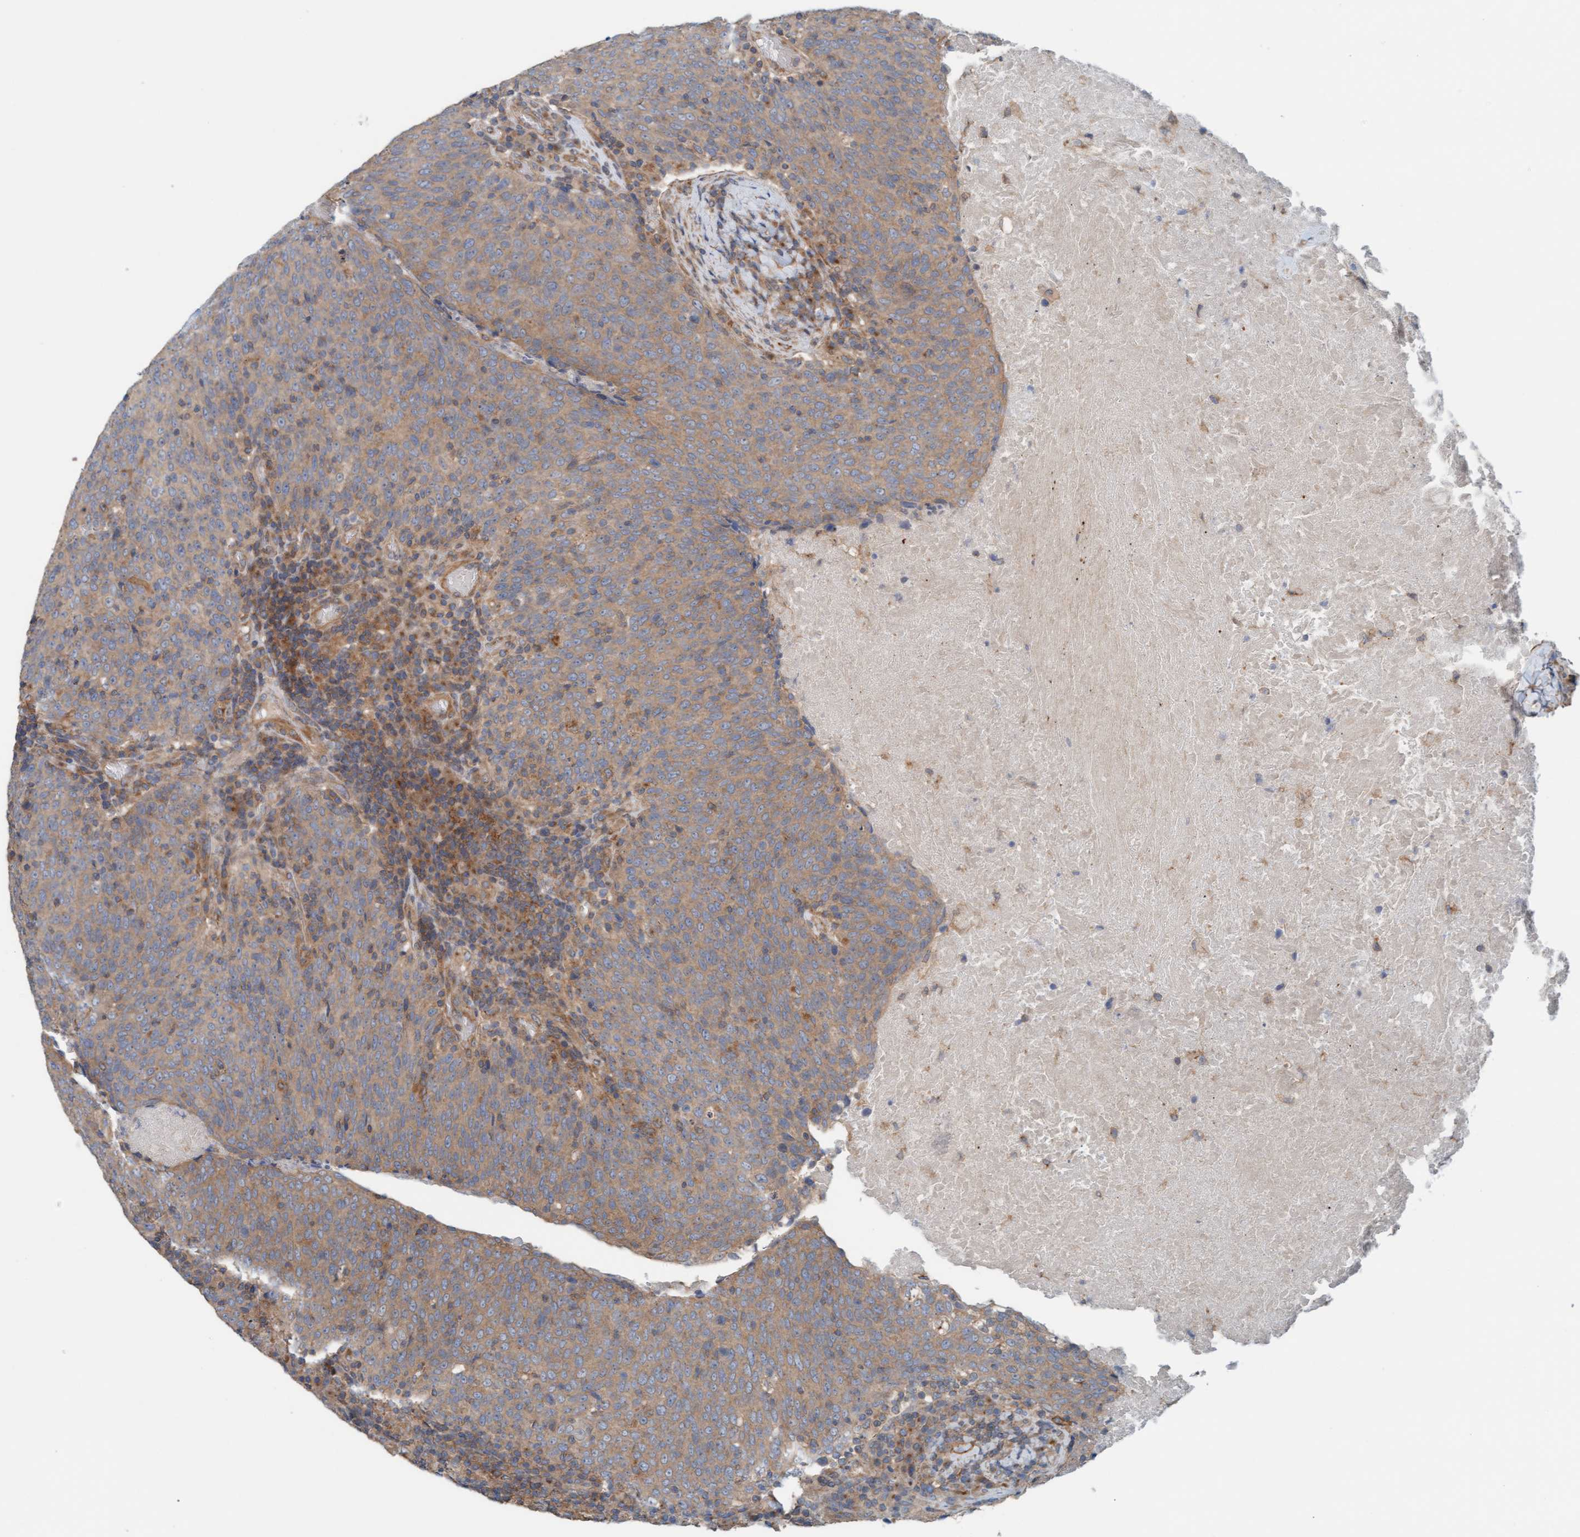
{"staining": {"intensity": "moderate", "quantity": "25%-75%", "location": "cytoplasmic/membranous"}, "tissue": "head and neck cancer", "cell_type": "Tumor cells", "image_type": "cancer", "snomed": [{"axis": "morphology", "description": "Squamous cell carcinoma, NOS"}, {"axis": "morphology", "description": "Squamous cell carcinoma, metastatic, NOS"}, {"axis": "topography", "description": "Lymph node"}, {"axis": "topography", "description": "Head-Neck"}], "caption": "IHC staining of head and neck cancer (squamous cell carcinoma), which displays medium levels of moderate cytoplasmic/membranous positivity in about 25%-75% of tumor cells indicating moderate cytoplasmic/membranous protein staining. The staining was performed using DAB (brown) for protein detection and nuclei were counterstained in hematoxylin (blue).", "gene": "UBAP1", "patient": {"sex": "male", "age": 62}}